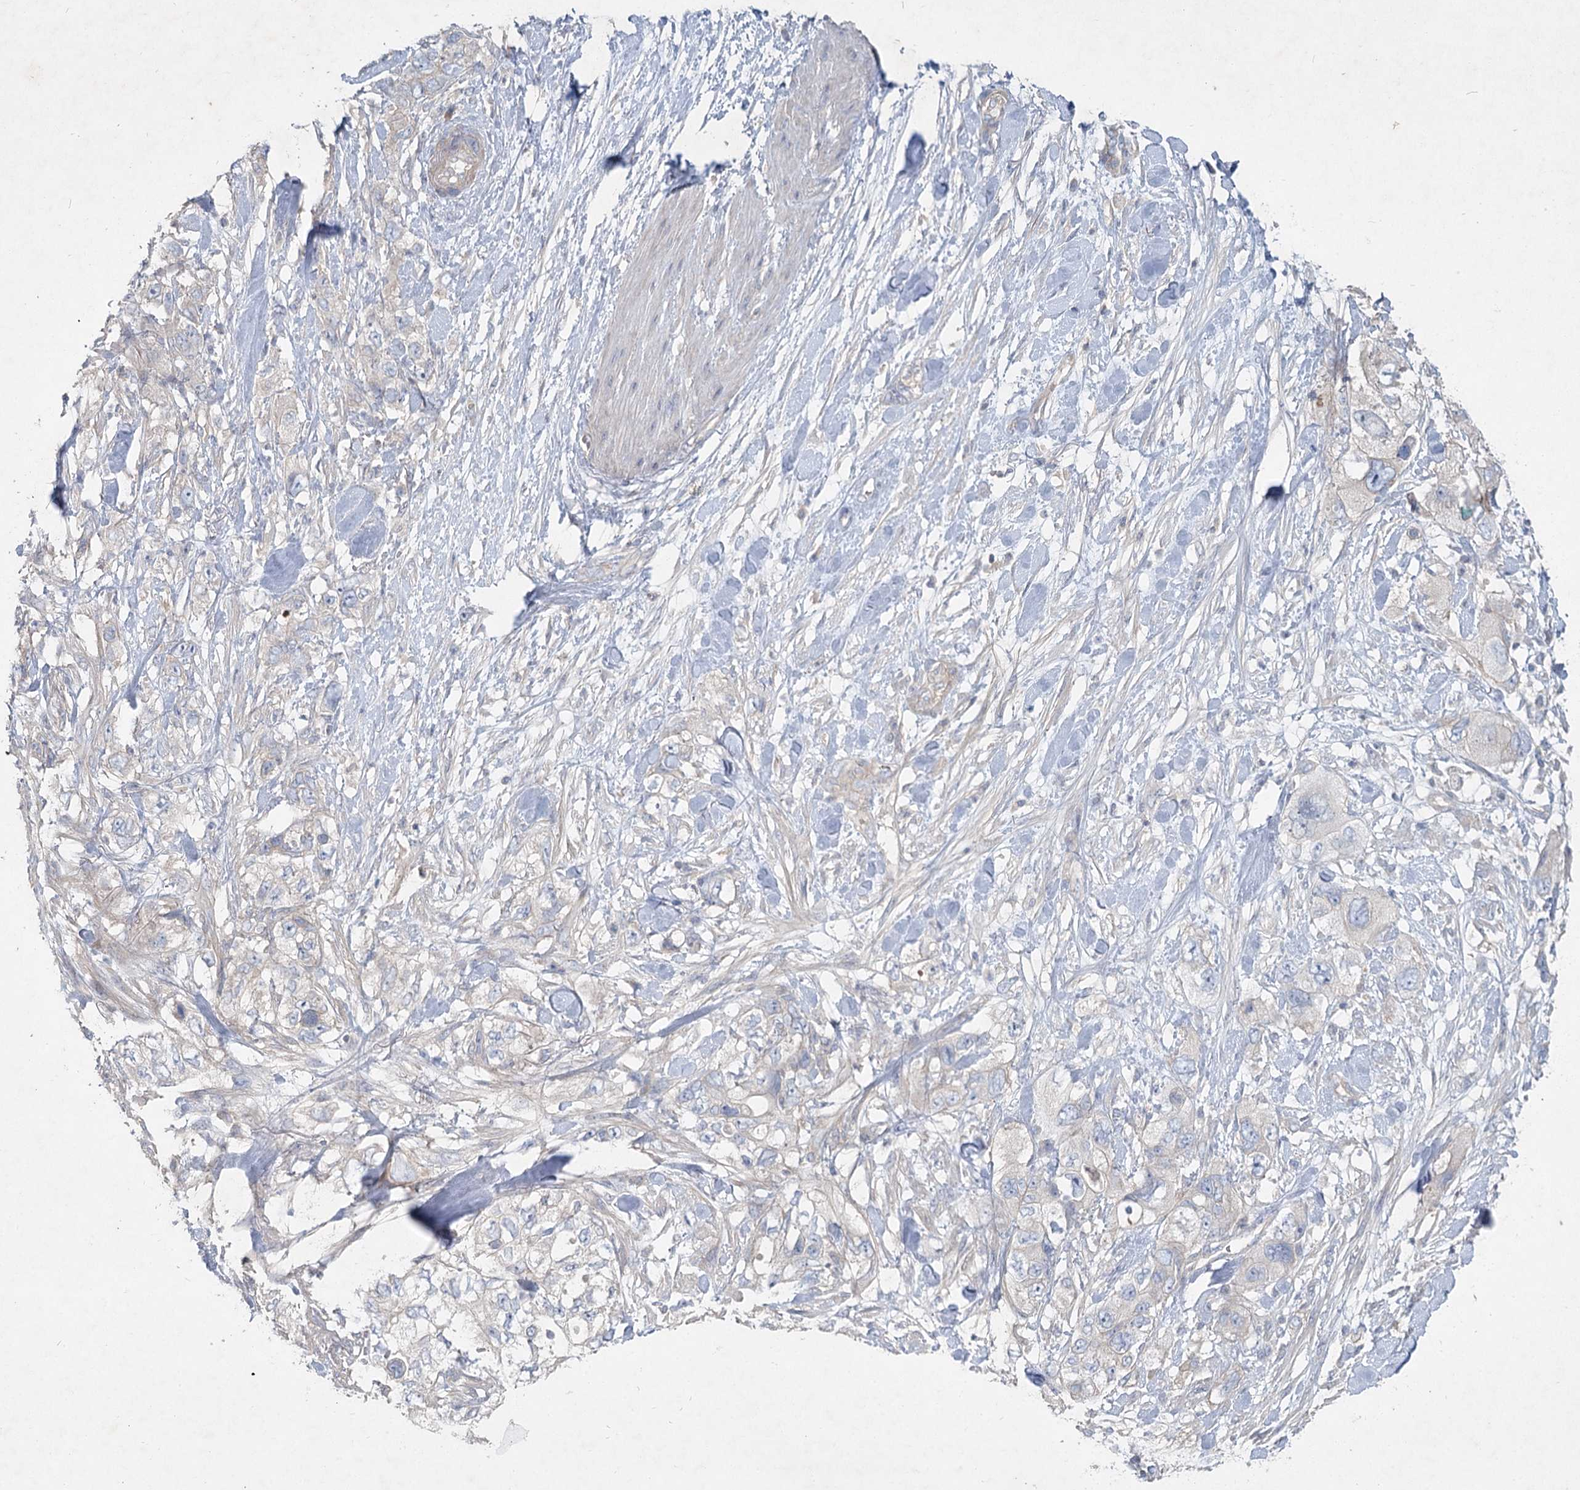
{"staining": {"intensity": "negative", "quantity": "none", "location": "none"}, "tissue": "pancreatic cancer", "cell_type": "Tumor cells", "image_type": "cancer", "snomed": [{"axis": "morphology", "description": "Adenocarcinoma, NOS"}, {"axis": "topography", "description": "Pancreas"}], "caption": "DAB (3,3'-diaminobenzidine) immunohistochemical staining of adenocarcinoma (pancreatic) exhibits no significant staining in tumor cells.", "gene": "DNMBP", "patient": {"sex": "female", "age": 73}}